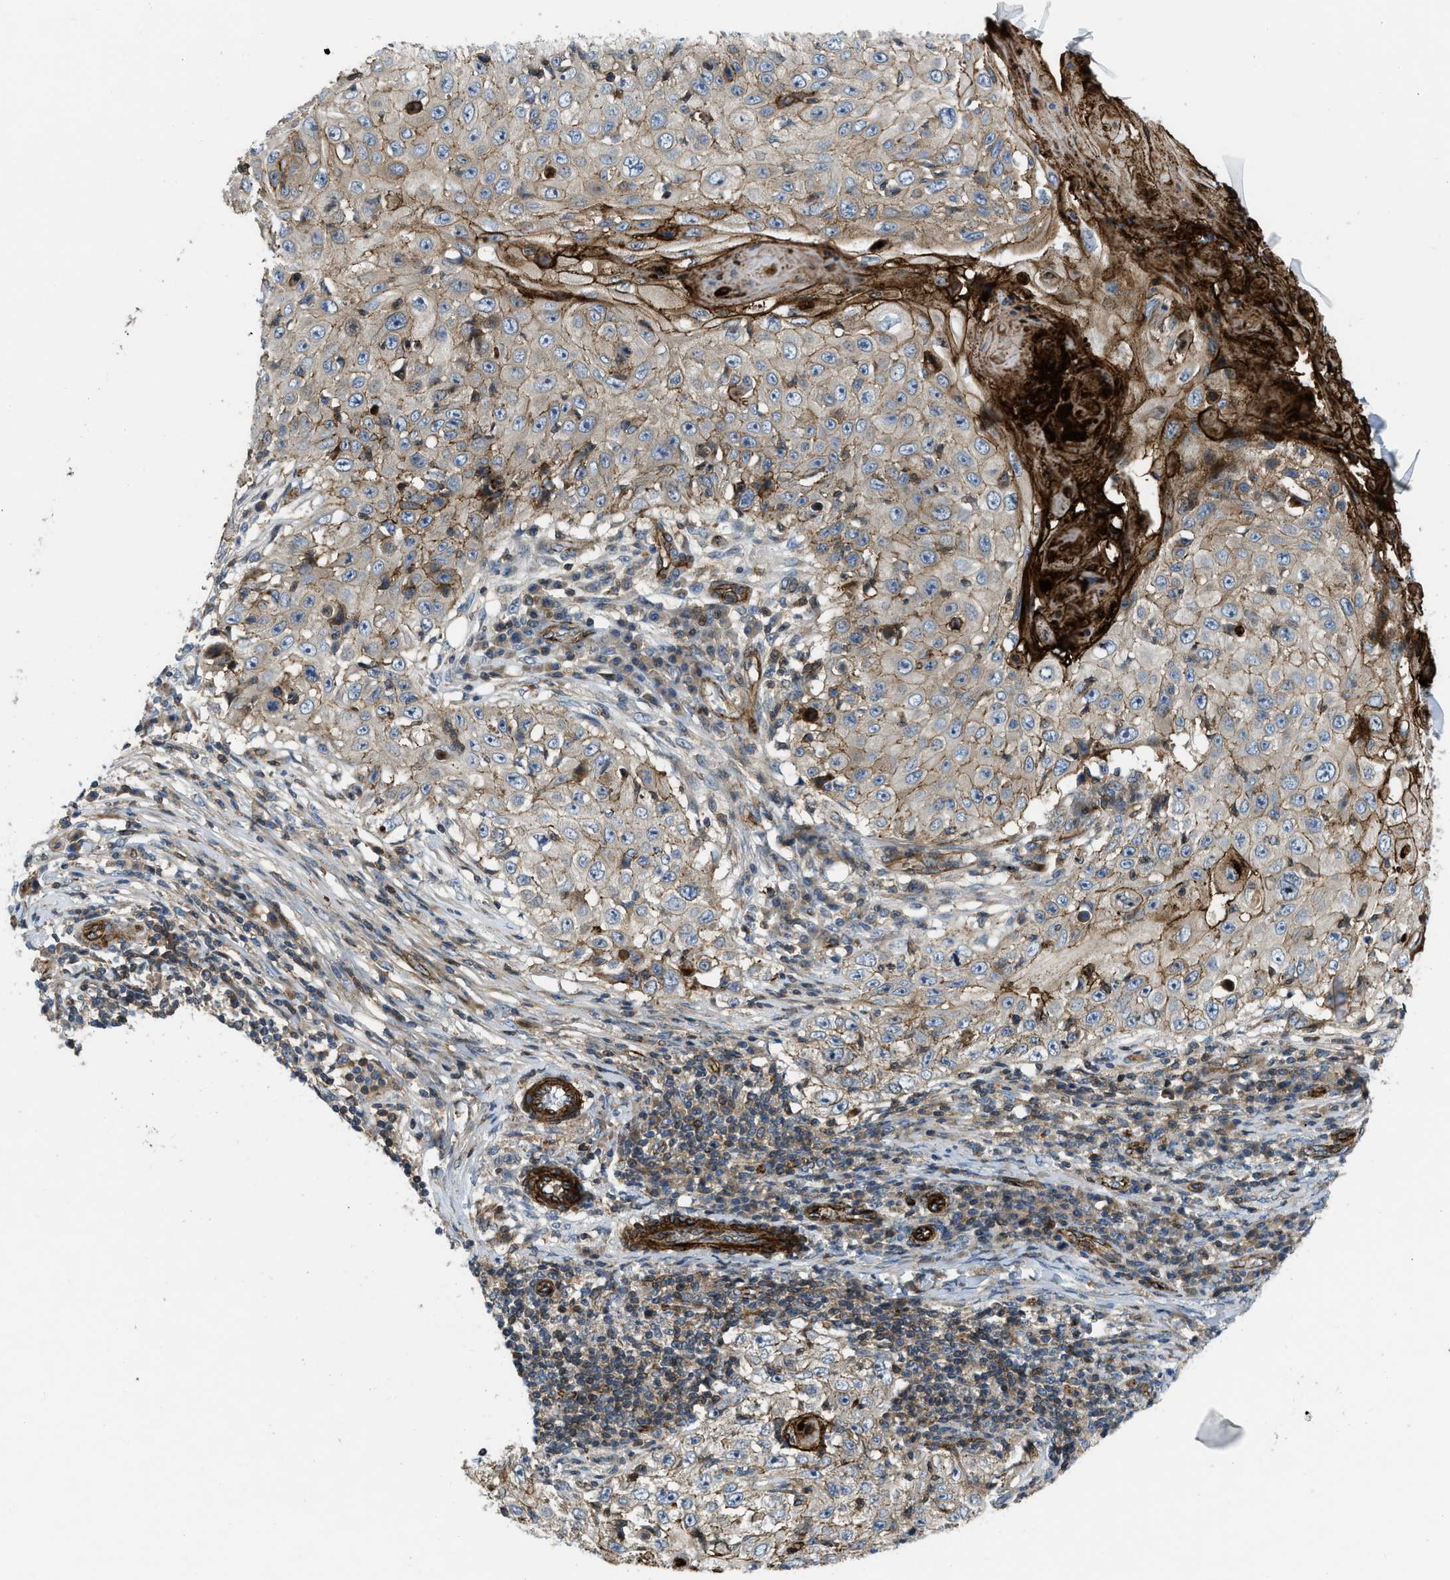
{"staining": {"intensity": "moderate", "quantity": "25%-75%", "location": "cytoplasmic/membranous"}, "tissue": "skin cancer", "cell_type": "Tumor cells", "image_type": "cancer", "snomed": [{"axis": "morphology", "description": "Squamous cell carcinoma, NOS"}, {"axis": "topography", "description": "Skin"}], "caption": "Moderate cytoplasmic/membranous positivity is appreciated in approximately 25%-75% of tumor cells in skin cancer. (Stains: DAB in brown, nuclei in blue, Microscopy: brightfield microscopy at high magnification).", "gene": "NYNRIN", "patient": {"sex": "male", "age": 86}}